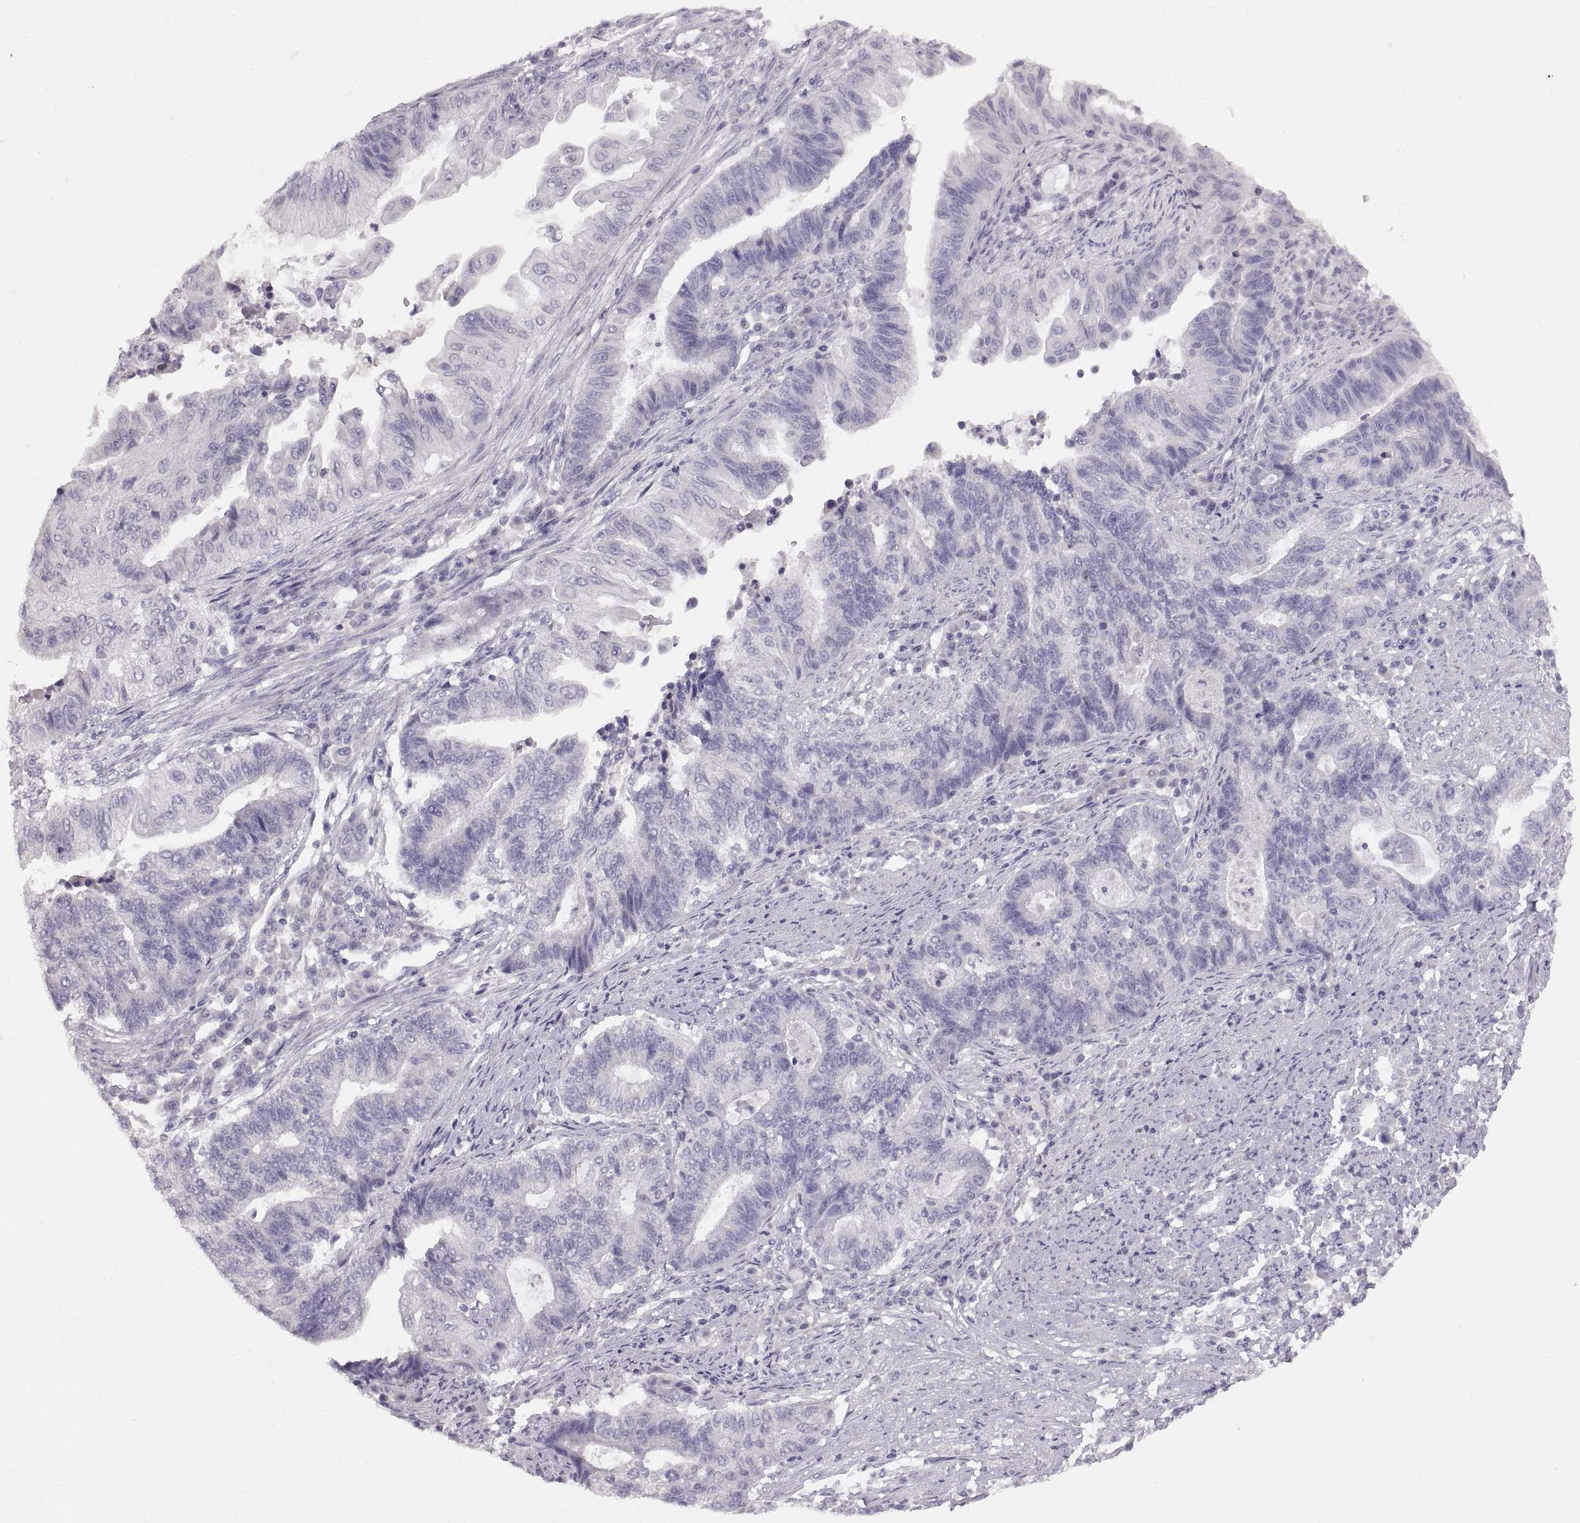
{"staining": {"intensity": "negative", "quantity": "none", "location": "none"}, "tissue": "endometrial cancer", "cell_type": "Tumor cells", "image_type": "cancer", "snomed": [{"axis": "morphology", "description": "Adenocarcinoma, NOS"}, {"axis": "topography", "description": "Uterus"}, {"axis": "topography", "description": "Endometrium"}], "caption": "Human adenocarcinoma (endometrial) stained for a protein using immunohistochemistry shows no expression in tumor cells.", "gene": "SPACDR", "patient": {"sex": "female", "age": 54}}